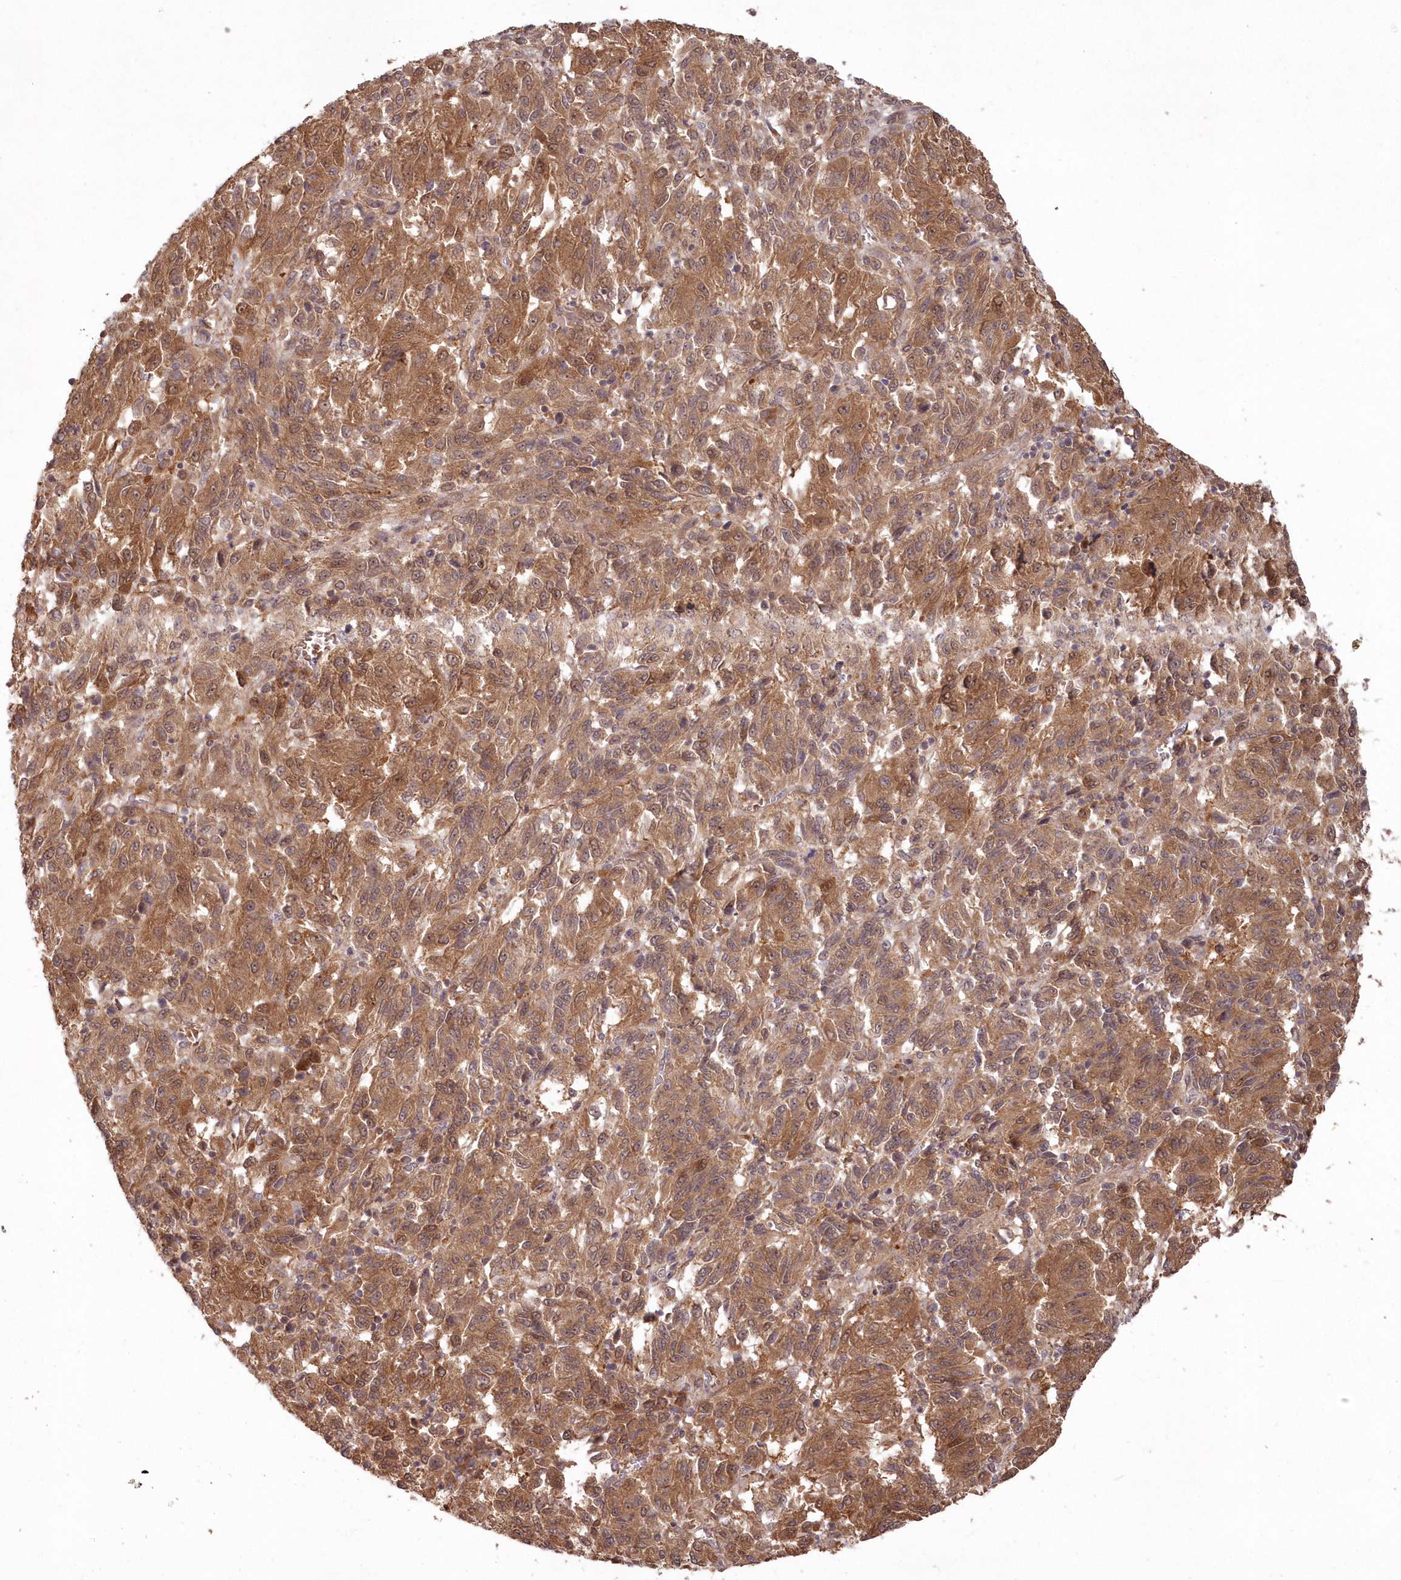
{"staining": {"intensity": "moderate", "quantity": ">75%", "location": "cytoplasmic/membranous,nuclear"}, "tissue": "melanoma", "cell_type": "Tumor cells", "image_type": "cancer", "snomed": [{"axis": "morphology", "description": "Malignant melanoma, Metastatic site"}, {"axis": "topography", "description": "Lung"}], "caption": "Approximately >75% of tumor cells in malignant melanoma (metastatic site) exhibit moderate cytoplasmic/membranous and nuclear protein positivity as visualized by brown immunohistochemical staining.", "gene": "TBCA", "patient": {"sex": "male", "age": 64}}